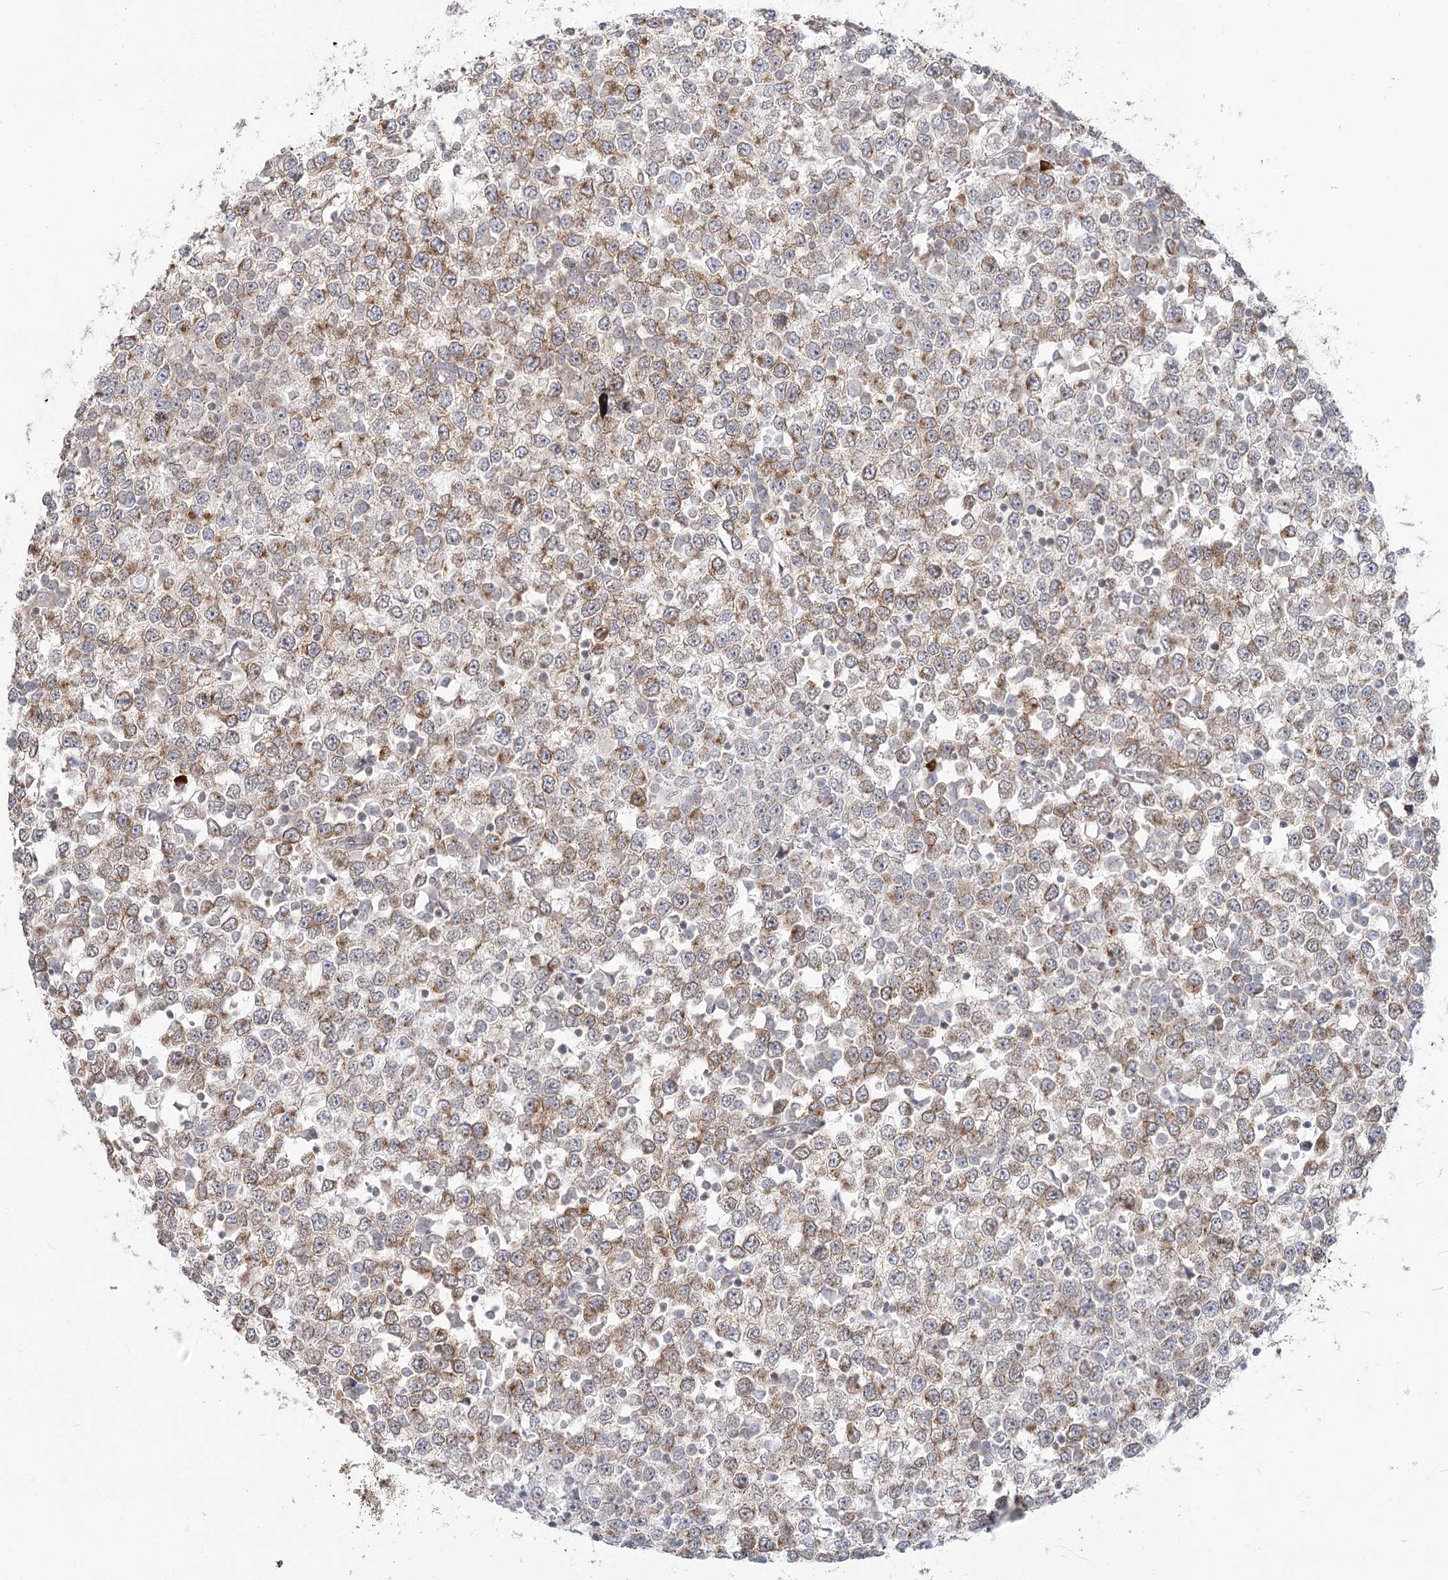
{"staining": {"intensity": "moderate", "quantity": ">75%", "location": "cytoplasmic/membranous"}, "tissue": "testis cancer", "cell_type": "Tumor cells", "image_type": "cancer", "snomed": [{"axis": "morphology", "description": "Seminoma, NOS"}, {"axis": "topography", "description": "Testis"}], "caption": "Testis seminoma stained with a brown dye reveals moderate cytoplasmic/membranous positive staining in approximately >75% of tumor cells.", "gene": "MTMR3", "patient": {"sex": "male", "age": 65}}